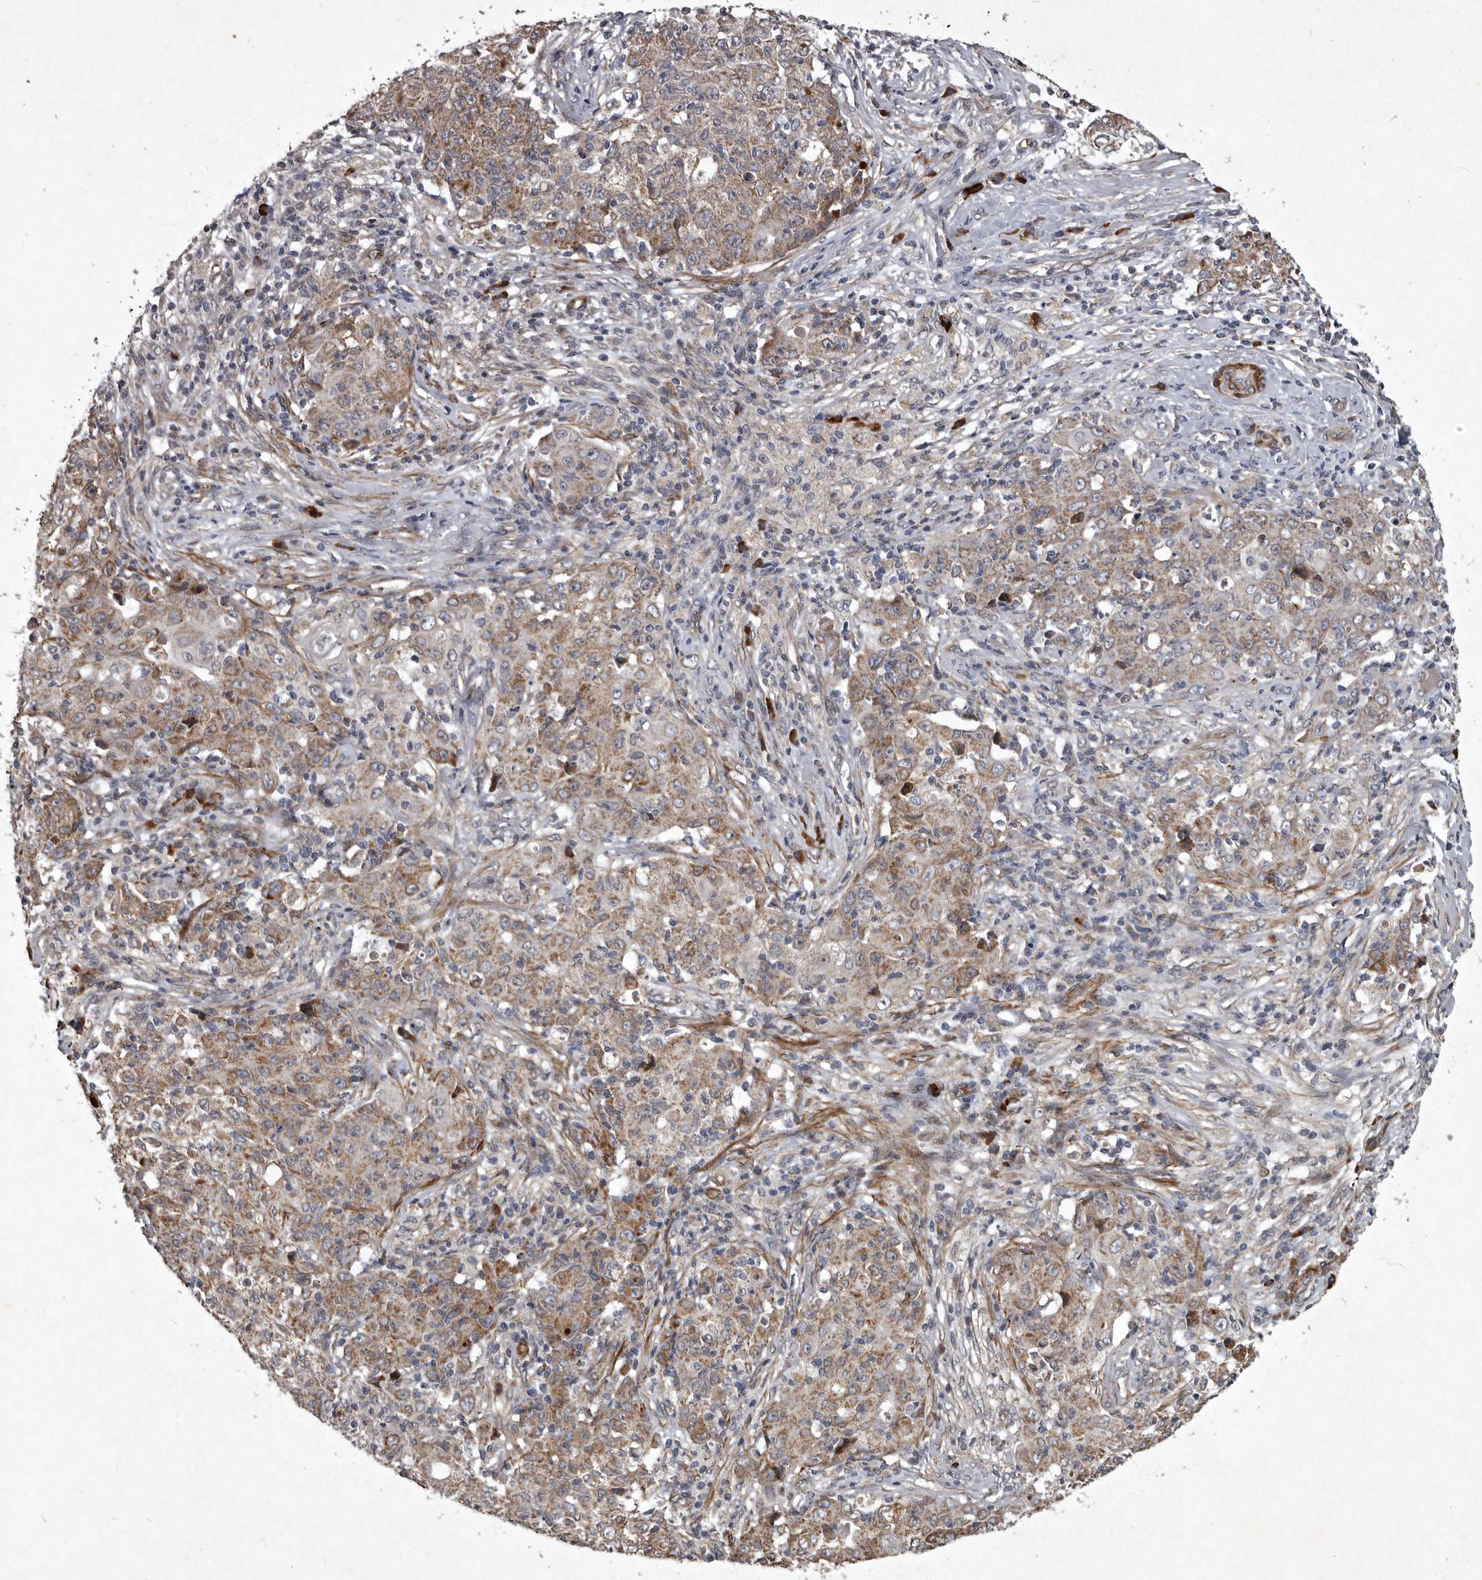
{"staining": {"intensity": "moderate", "quantity": ">75%", "location": "cytoplasmic/membranous"}, "tissue": "ovarian cancer", "cell_type": "Tumor cells", "image_type": "cancer", "snomed": [{"axis": "morphology", "description": "Carcinoma, endometroid"}, {"axis": "topography", "description": "Ovary"}], "caption": "About >75% of tumor cells in human ovarian endometroid carcinoma demonstrate moderate cytoplasmic/membranous protein expression as visualized by brown immunohistochemical staining.", "gene": "MRPS15", "patient": {"sex": "female", "age": 42}}